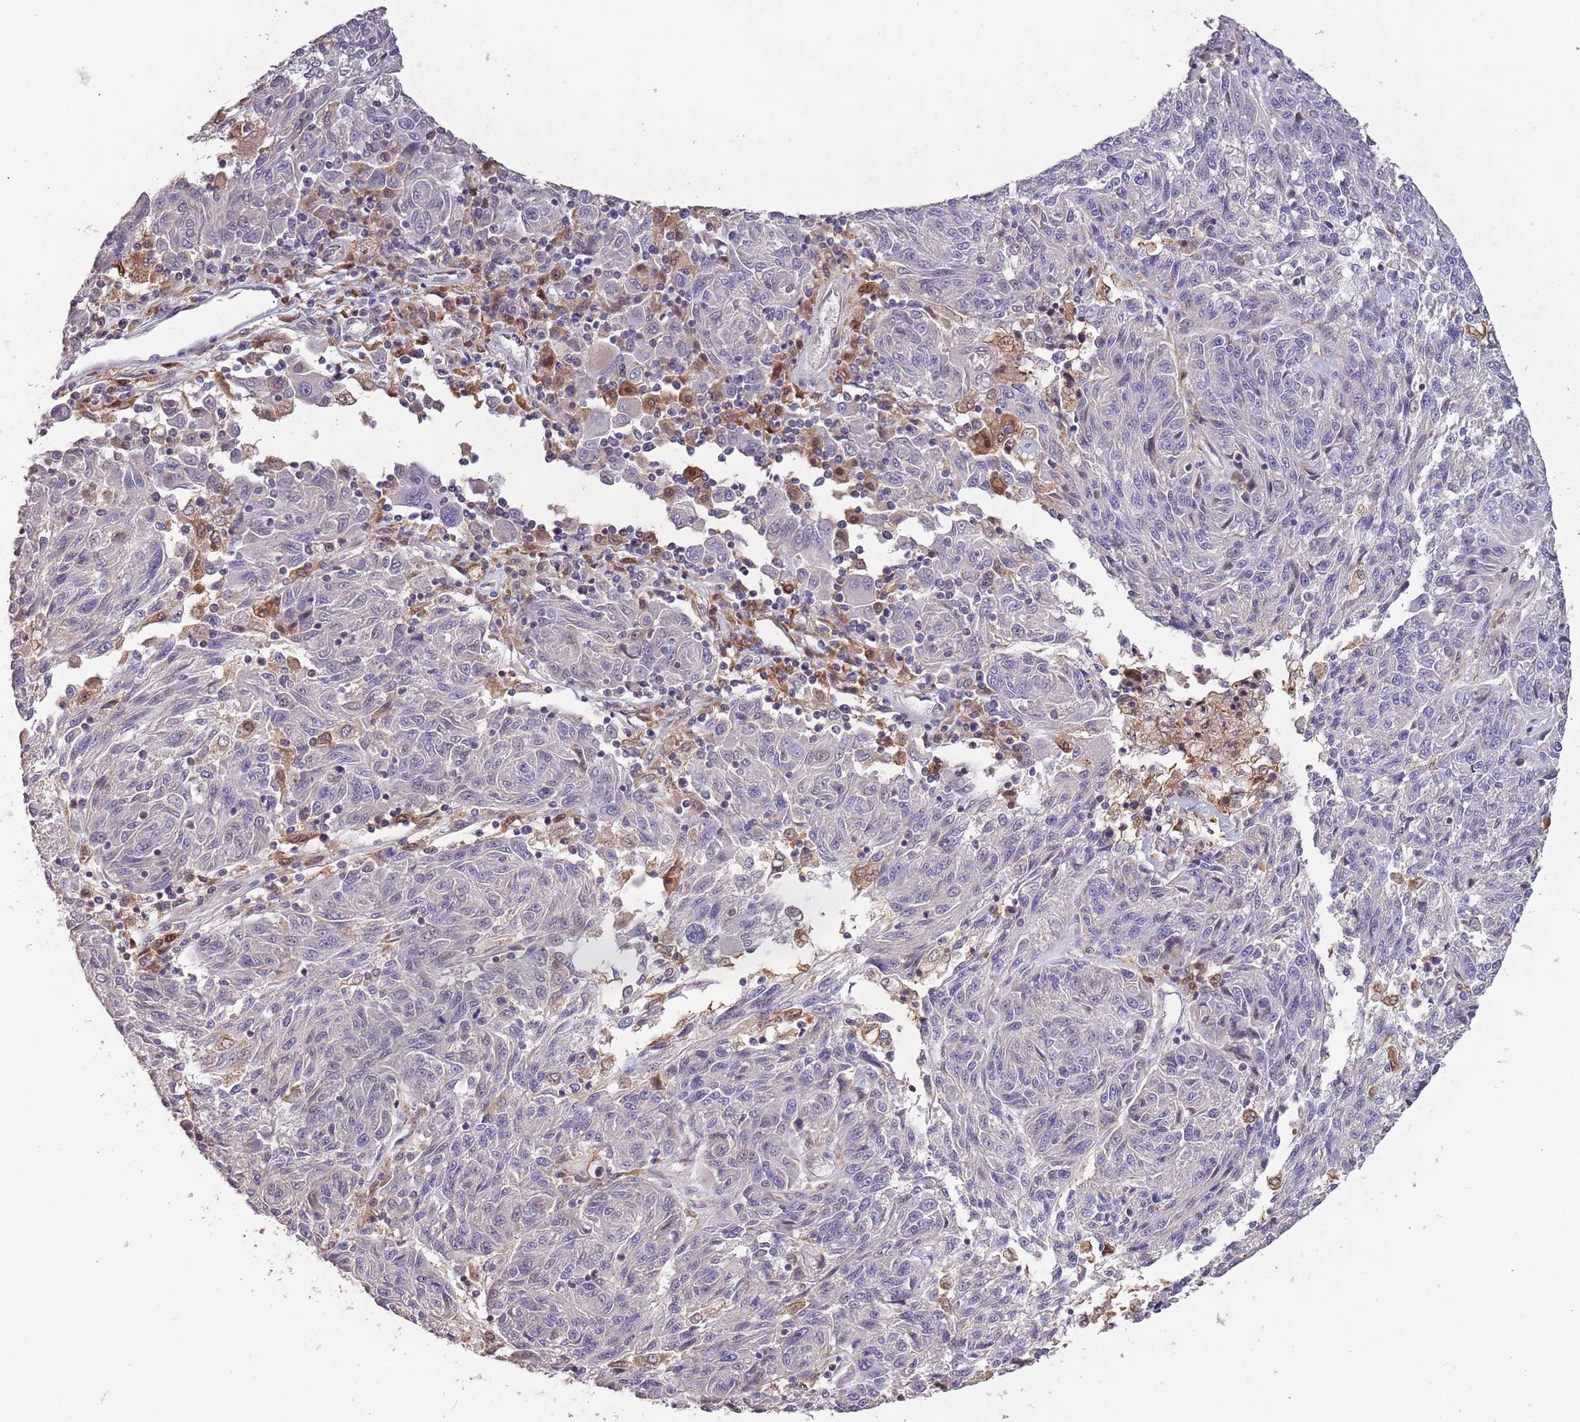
{"staining": {"intensity": "negative", "quantity": "none", "location": "none"}, "tissue": "melanoma", "cell_type": "Tumor cells", "image_type": "cancer", "snomed": [{"axis": "morphology", "description": "Malignant melanoma, NOS"}, {"axis": "topography", "description": "Skin"}], "caption": "Micrograph shows no significant protein staining in tumor cells of melanoma. (Brightfield microscopy of DAB (3,3'-diaminobenzidine) immunohistochemistry (IHC) at high magnification).", "gene": "ZNF639", "patient": {"sex": "male", "age": 53}}